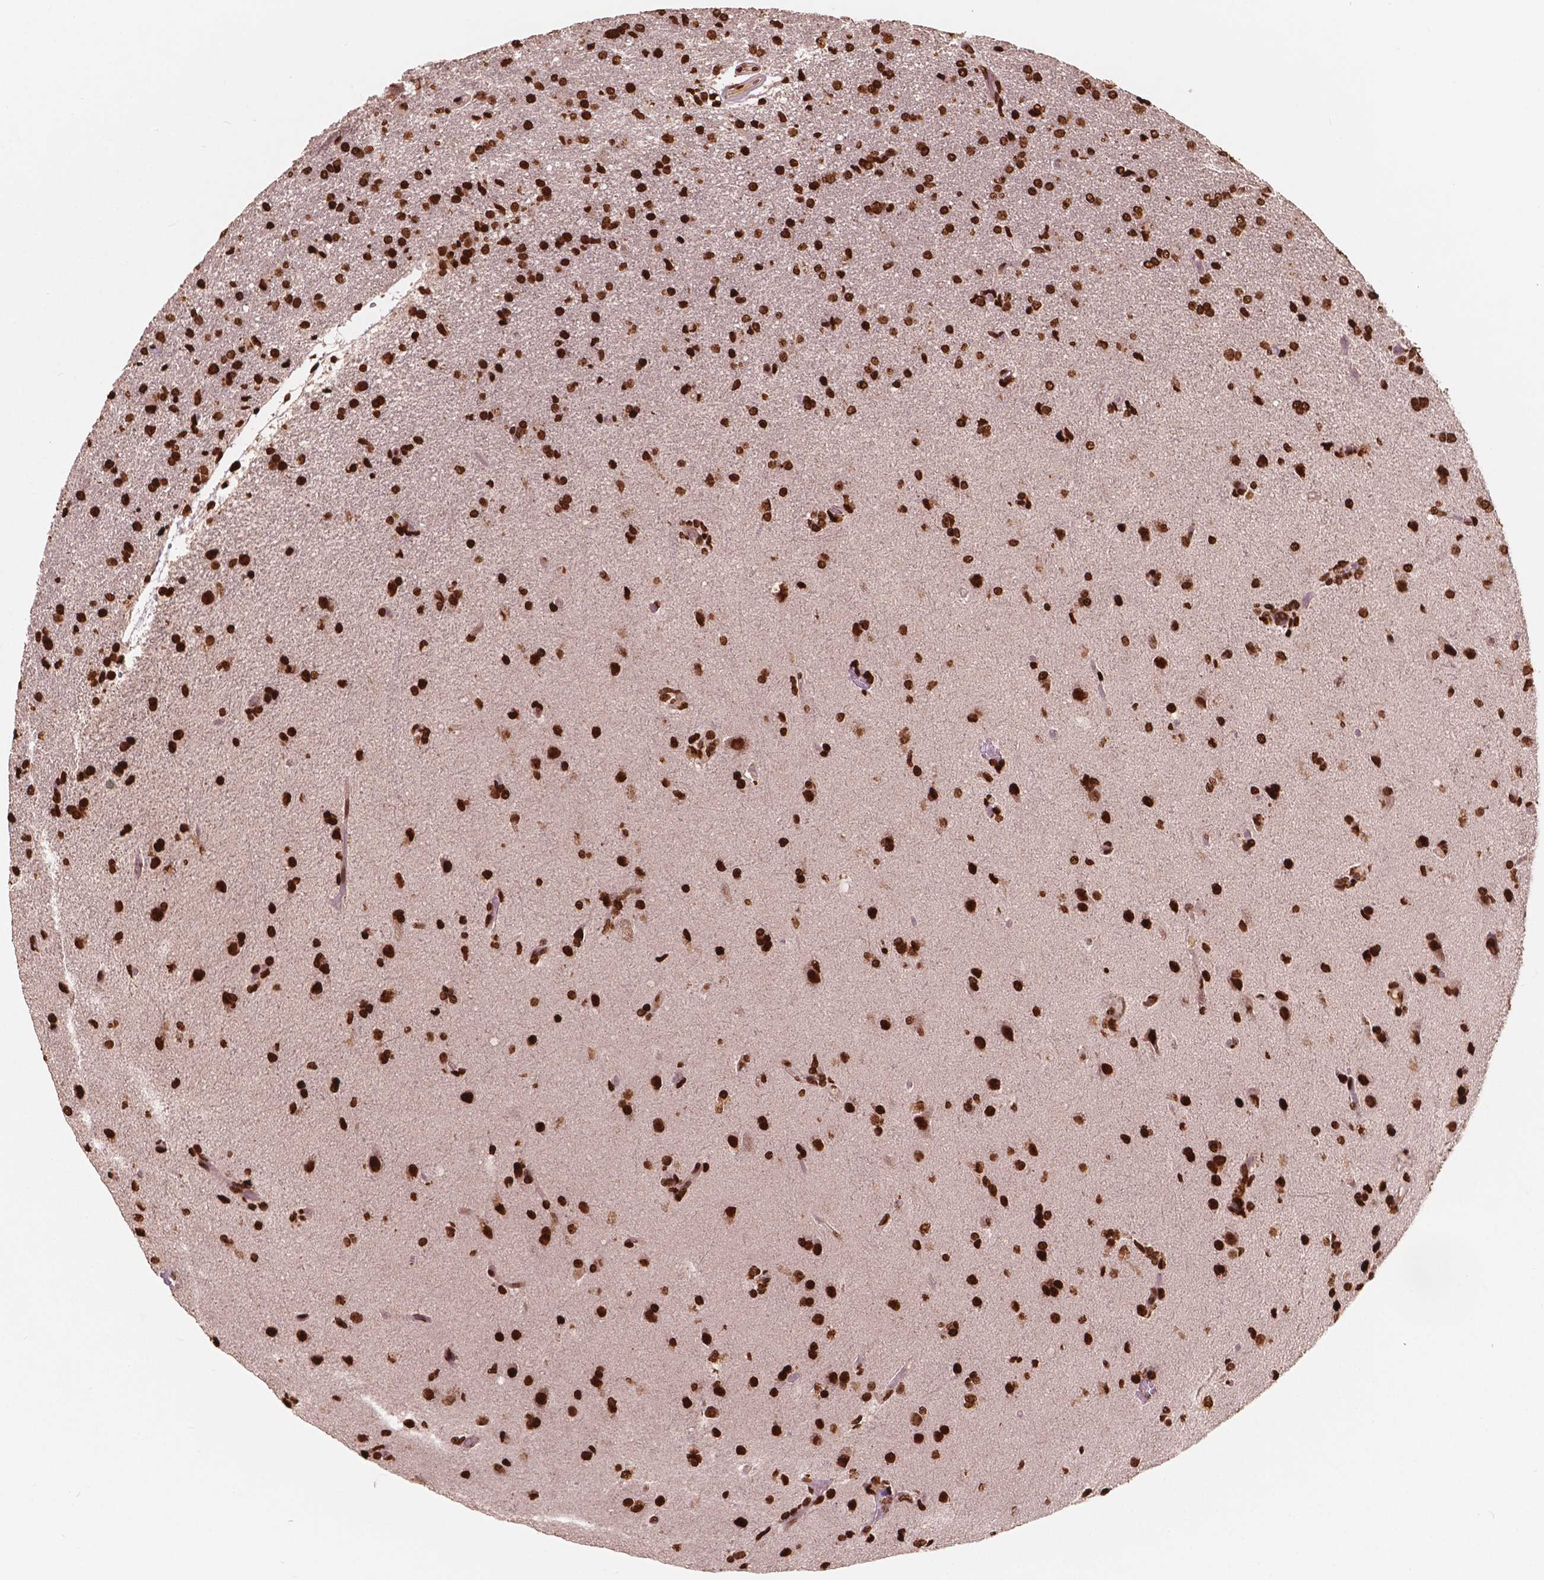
{"staining": {"intensity": "strong", "quantity": ">75%", "location": "nuclear"}, "tissue": "glioma", "cell_type": "Tumor cells", "image_type": "cancer", "snomed": [{"axis": "morphology", "description": "Glioma, malignant, High grade"}, {"axis": "topography", "description": "Brain"}], "caption": "The photomicrograph exhibits immunohistochemical staining of glioma. There is strong nuclear positivity is present in about >75% of tumor cells. Using DAB (3,3'-diaminobenzidine) (brown) and hematoxylin (blue) stains, captured at high magnification using brightfield microscopy.", "gene": "H3C7", "patient": {"sex": "male", "age": 68}}